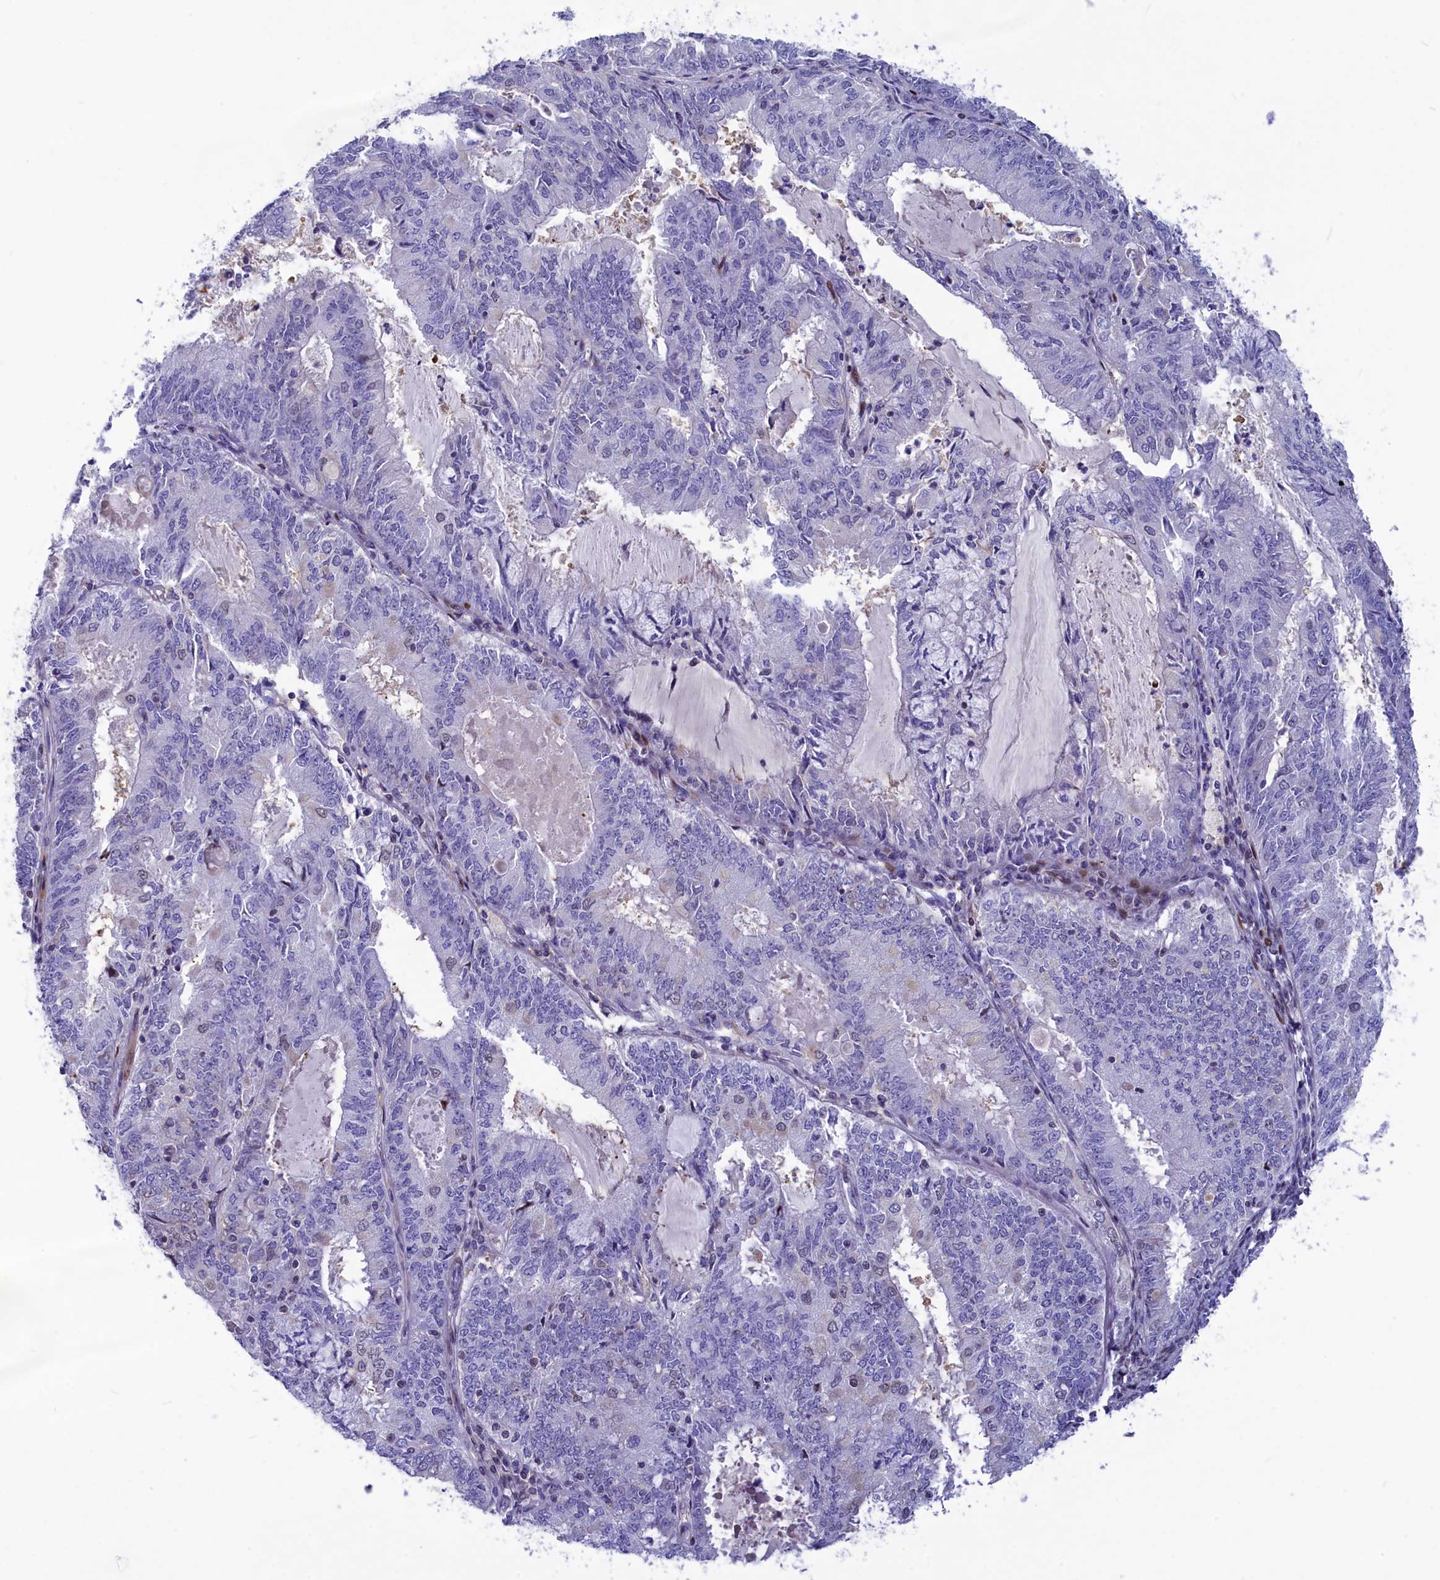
{"staining": {"intensity": "negative", "quantity": "none", "location": "none"}, "tissue": "endometrial cancer", "cell_type": "Tumor cells", "image_type": "cancer", "snomed": [{"axis": "morphology", "description": "Adenocarcinoma, NOS"}, {"axis": "topography", "description": "Endometrium"}], "caption": "The micrograph displays no staining of tumor cells in adenocarcinoma (endometrial).", "gene": "NKPD1", "patient": {"sex": "female", "age": 57}}